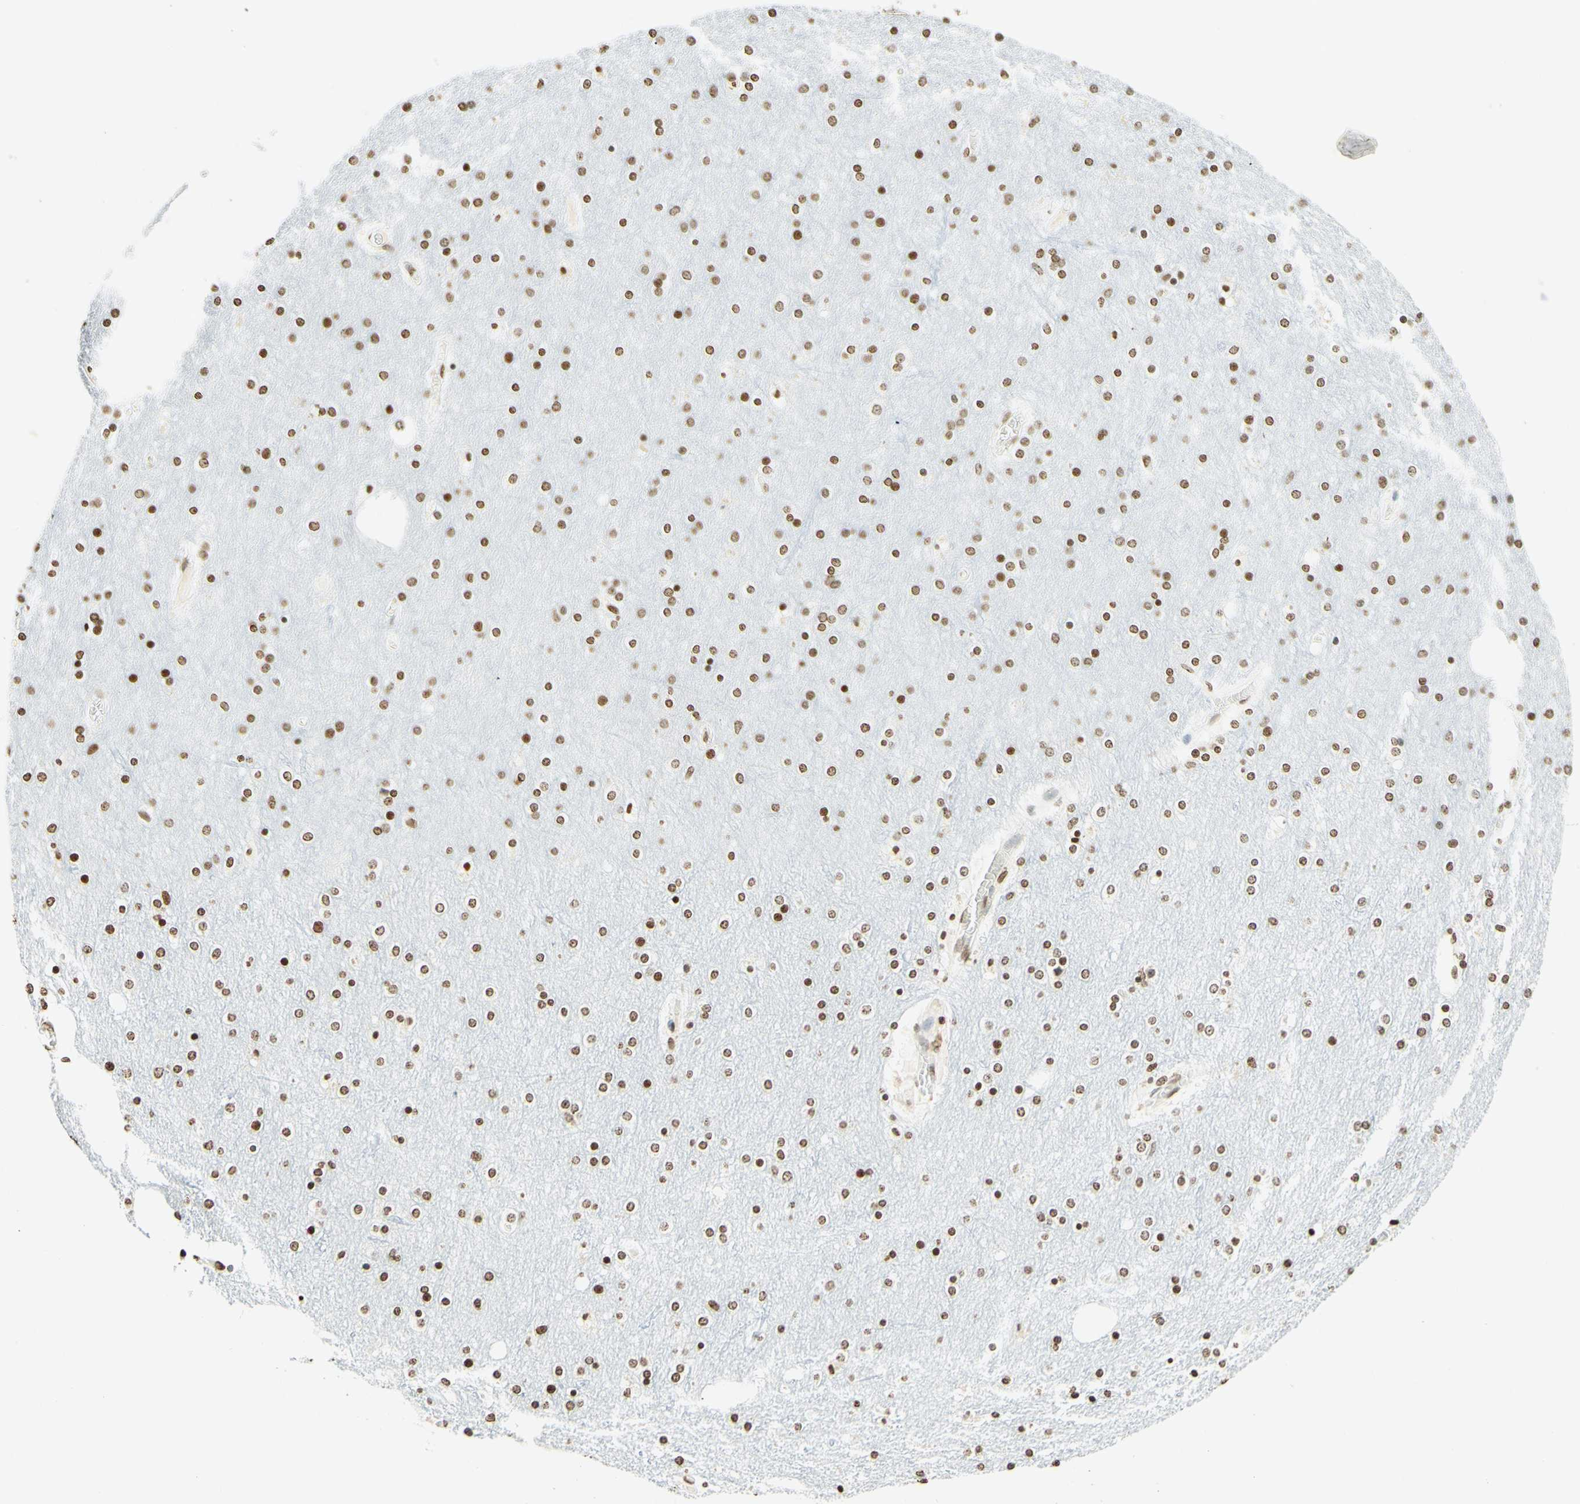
{"staining": {"intensity": "weak", "quantity": ">75%", "location": "nuclear"}, "tissue": "cerebral cortex", "cell_type": "Endothelial cells", "image_type": "normal", "snomed": [{"axis": "morphology", "description": "Normal tissue, NOS"}, {"axis": "topography", "description": "Cerebral cortex"}], "caption": "IHC of normal cerebral cortex shows low levels of weak nuclear positivity in approximately >75% of endothelial cells. The staining was performed using DAB (3,3'-diaminobenzidine), with brown indicating positive protein expression. Nuclei are stained blue with hematoxylin.", "gene": "MSH2", "patient": {"sex": "female", "age": 54}}